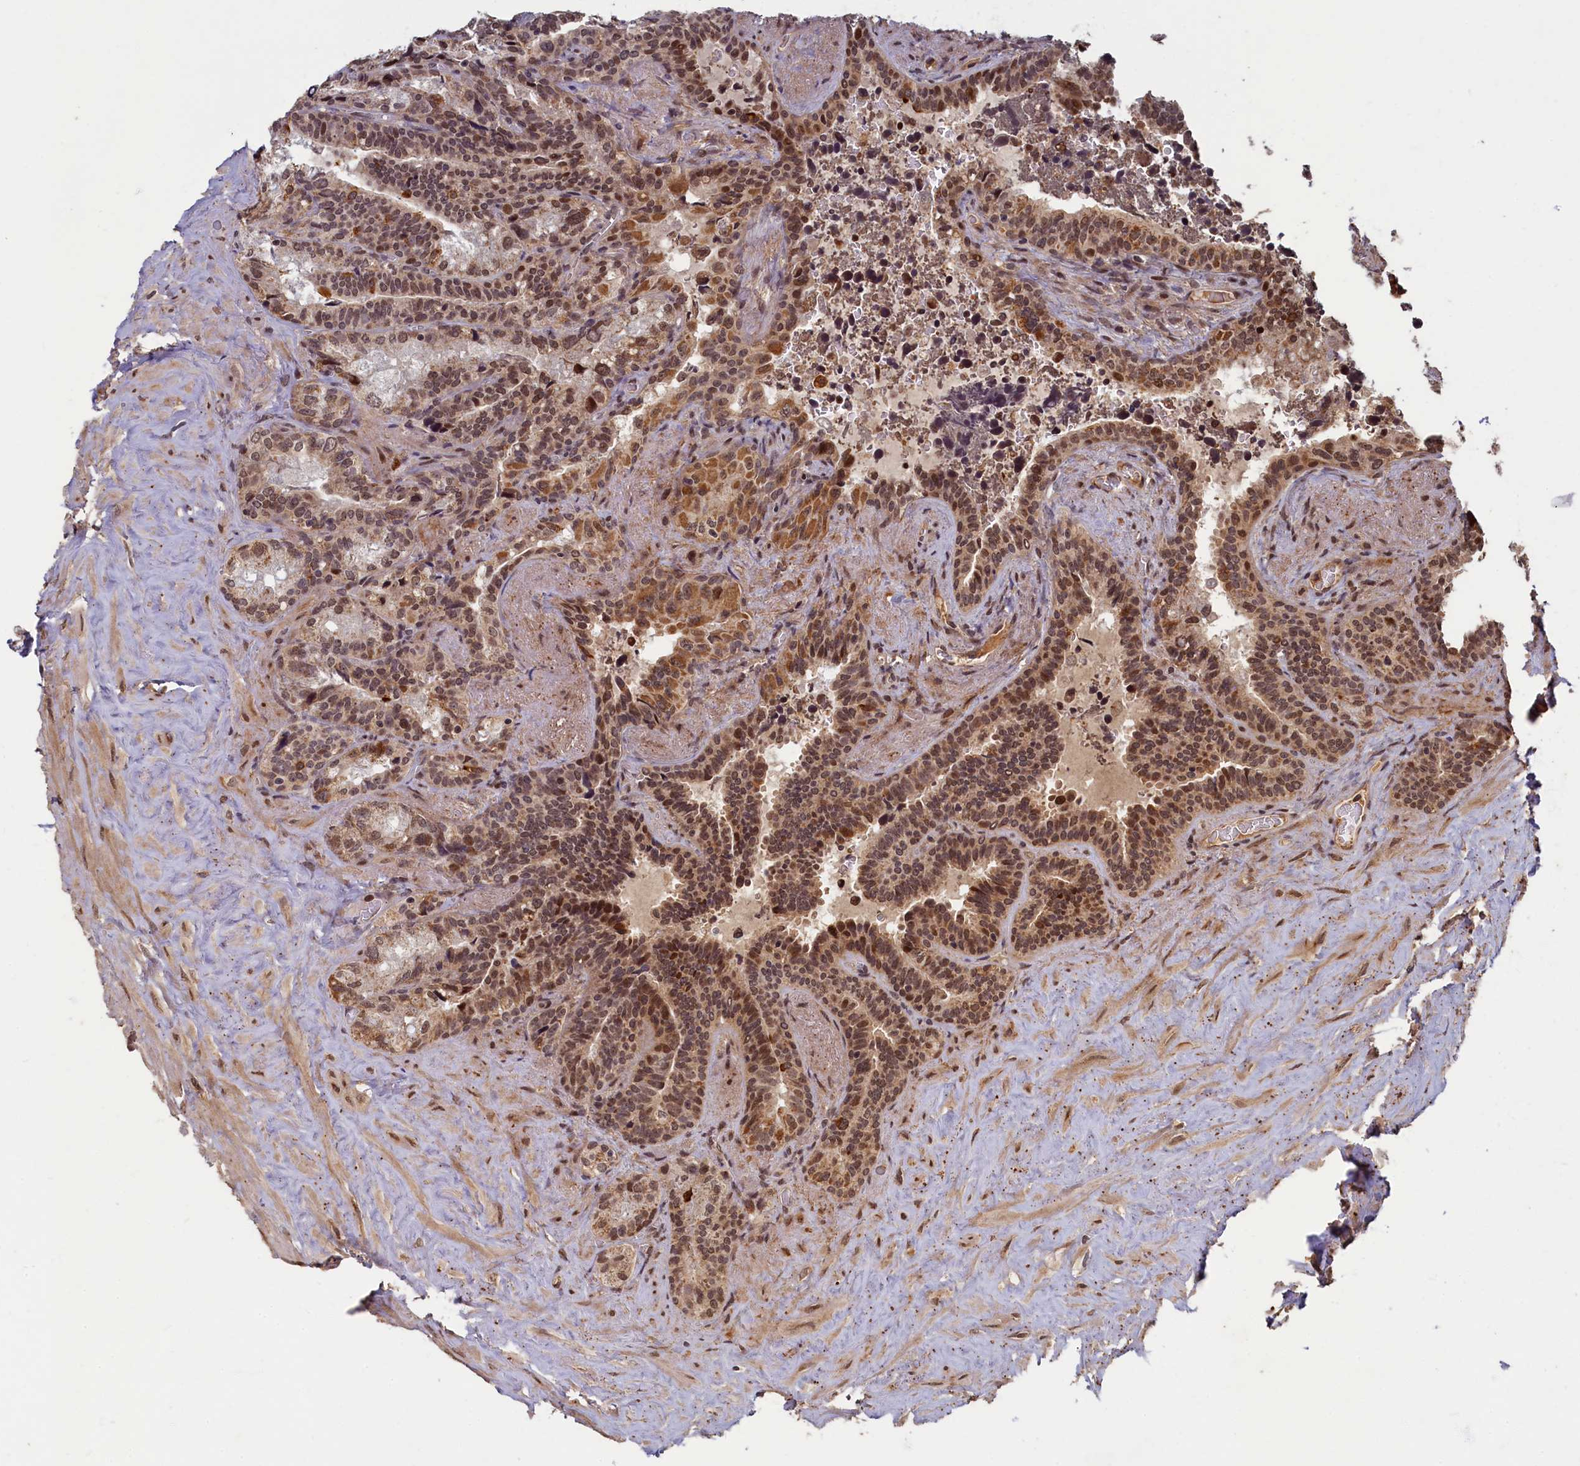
{"staining": {"intensity": "moderate", "quantity": ">75%", "location": "cytoplasmic/membranous,nuclear"}, "tissue": "seminal vesicle", "cell_type": "Glandular cells", "image_type": "normal", "snomed": [{"axis": "morphology", "description": "Normal tissue, NOS"}, {"axis": "topography", "description": "Seminal veicle"}], "caption": "Immunohistochemistry micrograph of unremarkable seminal vesicle: human seminal vesicle stained using immunohistochemistry (IHC) reveals medium levels of moderate protein expression localized specifically in the cytoplasmic/membranous,nuclear of glandular cells, appearing as a cytoplasmic/membranous,nuclear brown color.", "gene": "BRCA1", "patient": {"sex": "male", "age": 68}}